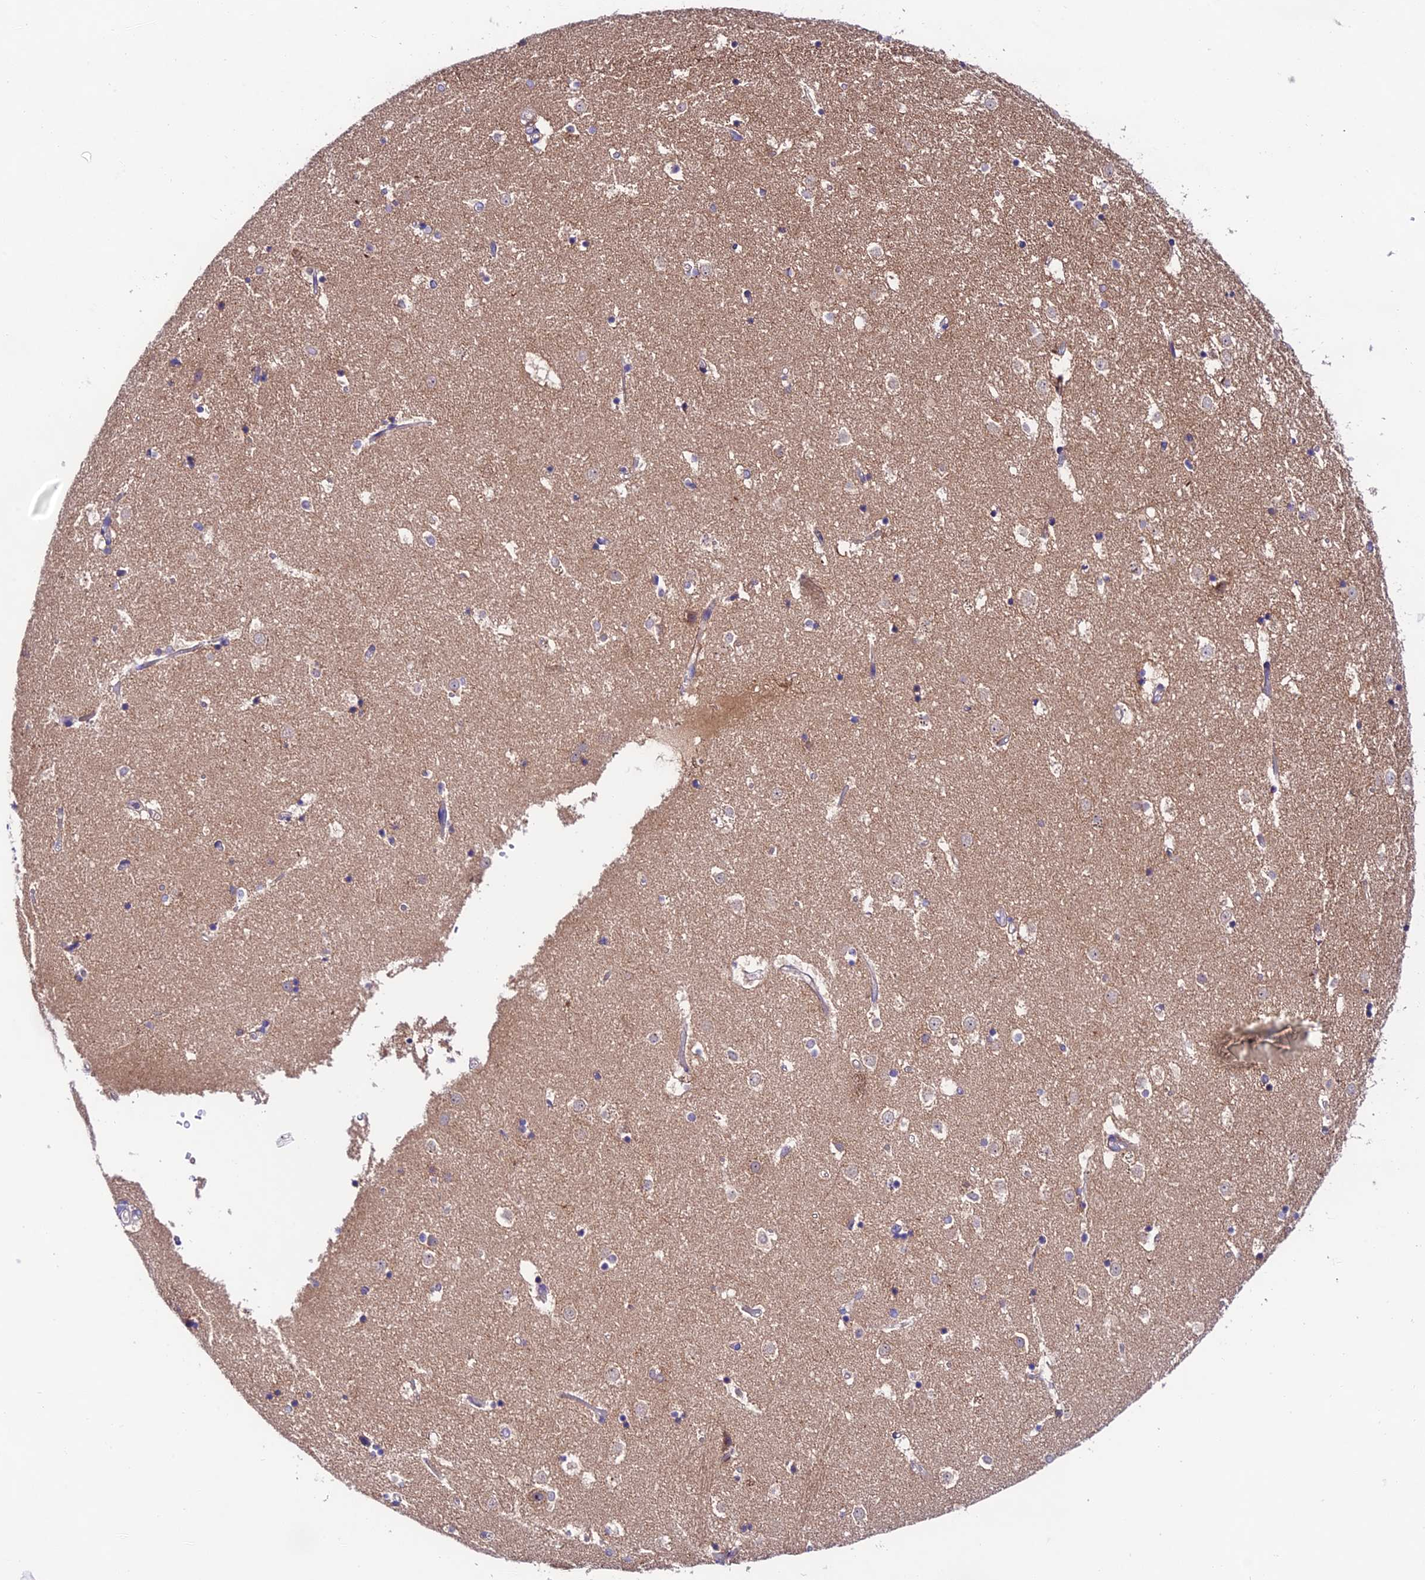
{"staining": {"intensity": "weak", "quantity": "25%-75%", "location": "cytoplasmic/membranous"}, "tissue": "caudate", "cell_type": "Glial cells", "image_type": "normal", "snomed": [{"axis": "morphology", "description": "Normal tissue, NOS"}, {"axis": "topography", "description": "Lateral ventricle wall"}], "caption": "A low amount of weak cytoplasmic/membranous staining is identified in approximately 25%-75% of glial cells in unremarkable caudate. The protein is shown in brown color, while the nuclei are stained blue.", "gene": "LACTB2", "patient": {"sex": "female", "age": 52}}